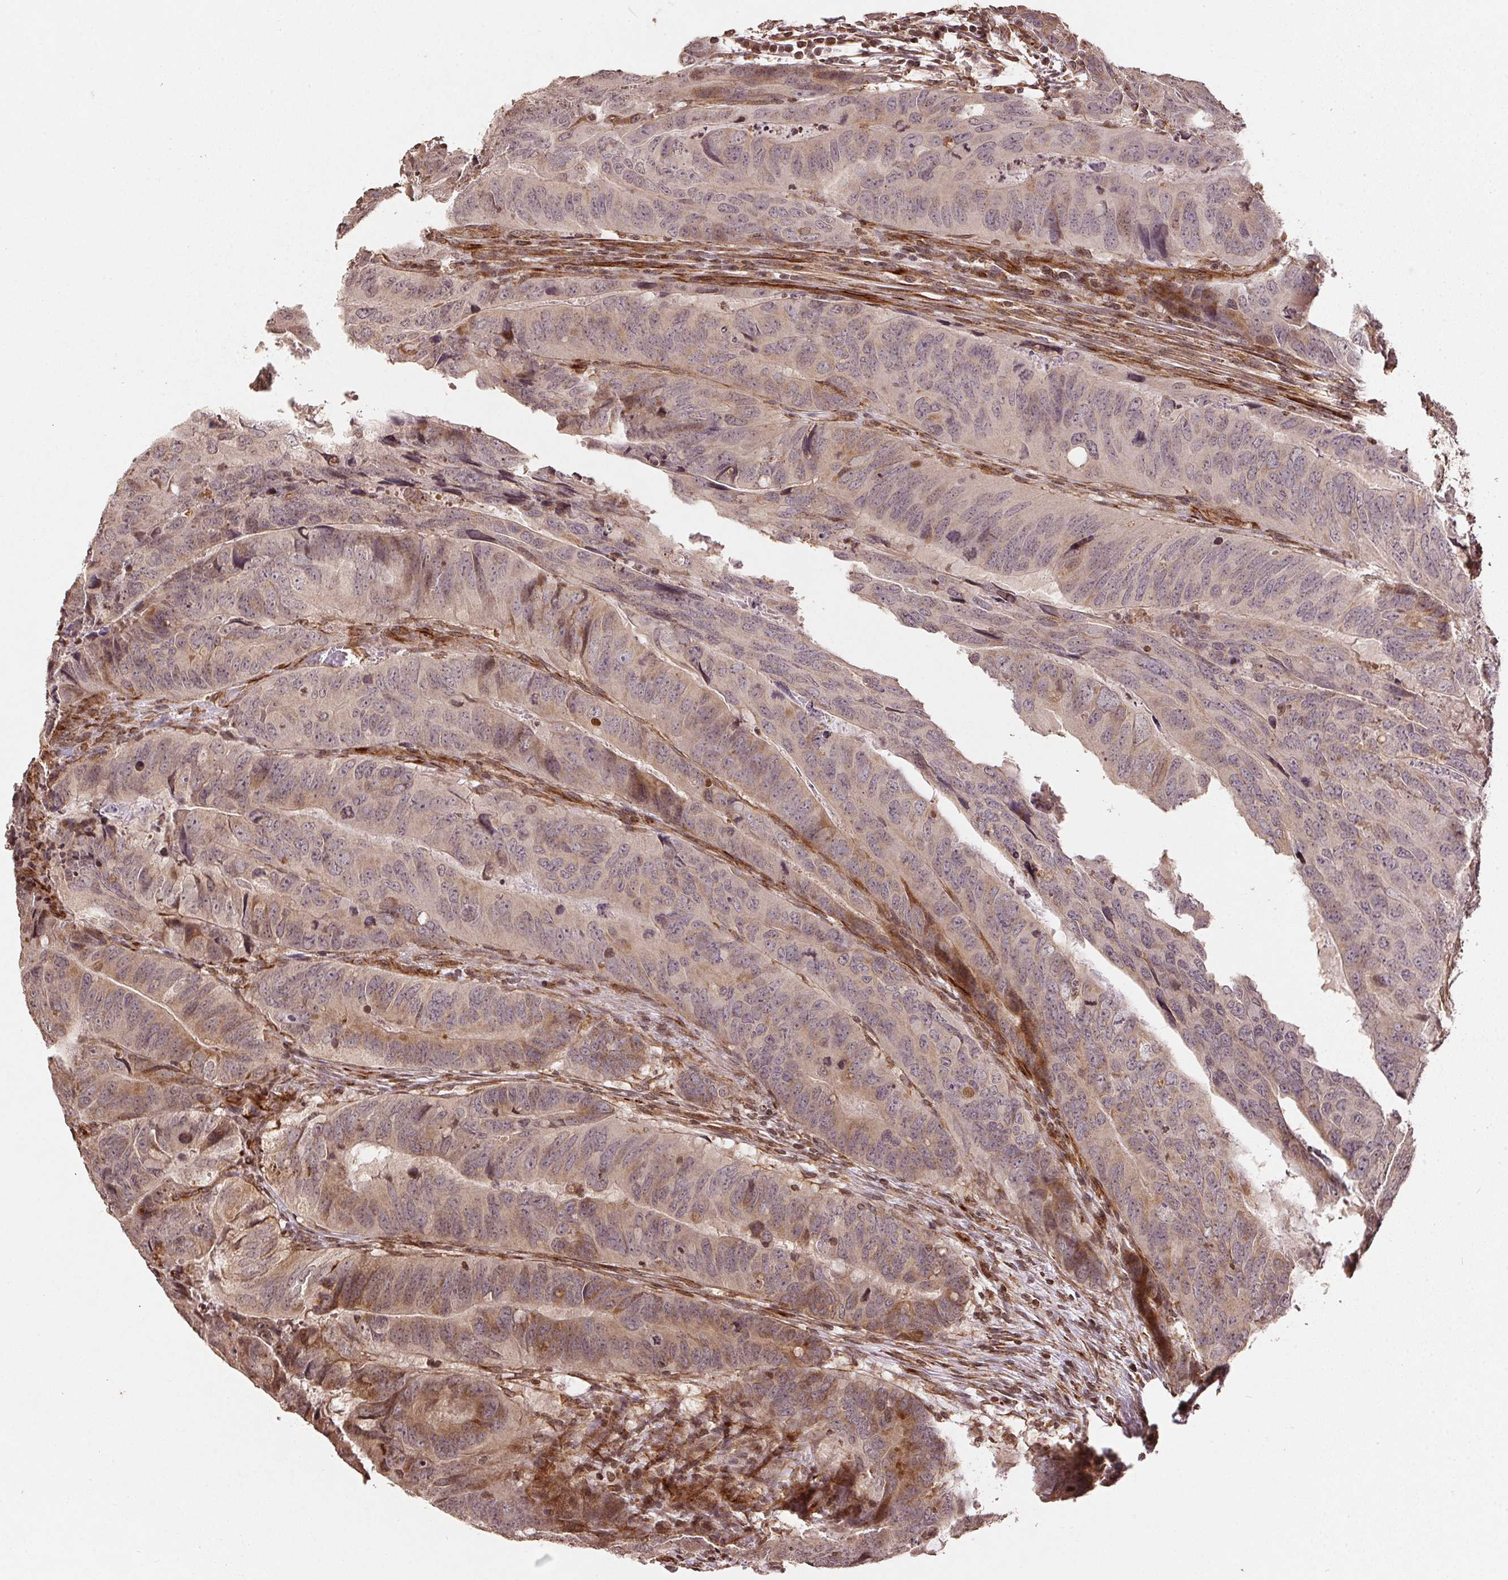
{"staining": {"intensity": "weak", "quantity": "25%-75%", "location": "cytoplasmic/membranous"}, "tissue": "colorectal cancer", "cell_type": "Tumor cells", "image_type": "cancer", "snomed": [{"axis": "morphology", "description": "Adenocarcinoma, NOS"}, {"axis": "topography", "description": "Colon"}], "caption": "Colorectal cancer stained with a protein marker exhibits weak staining in tumor cells.", "gene": "SPRED2", "patient": {"sex": "male", "age": 79}}